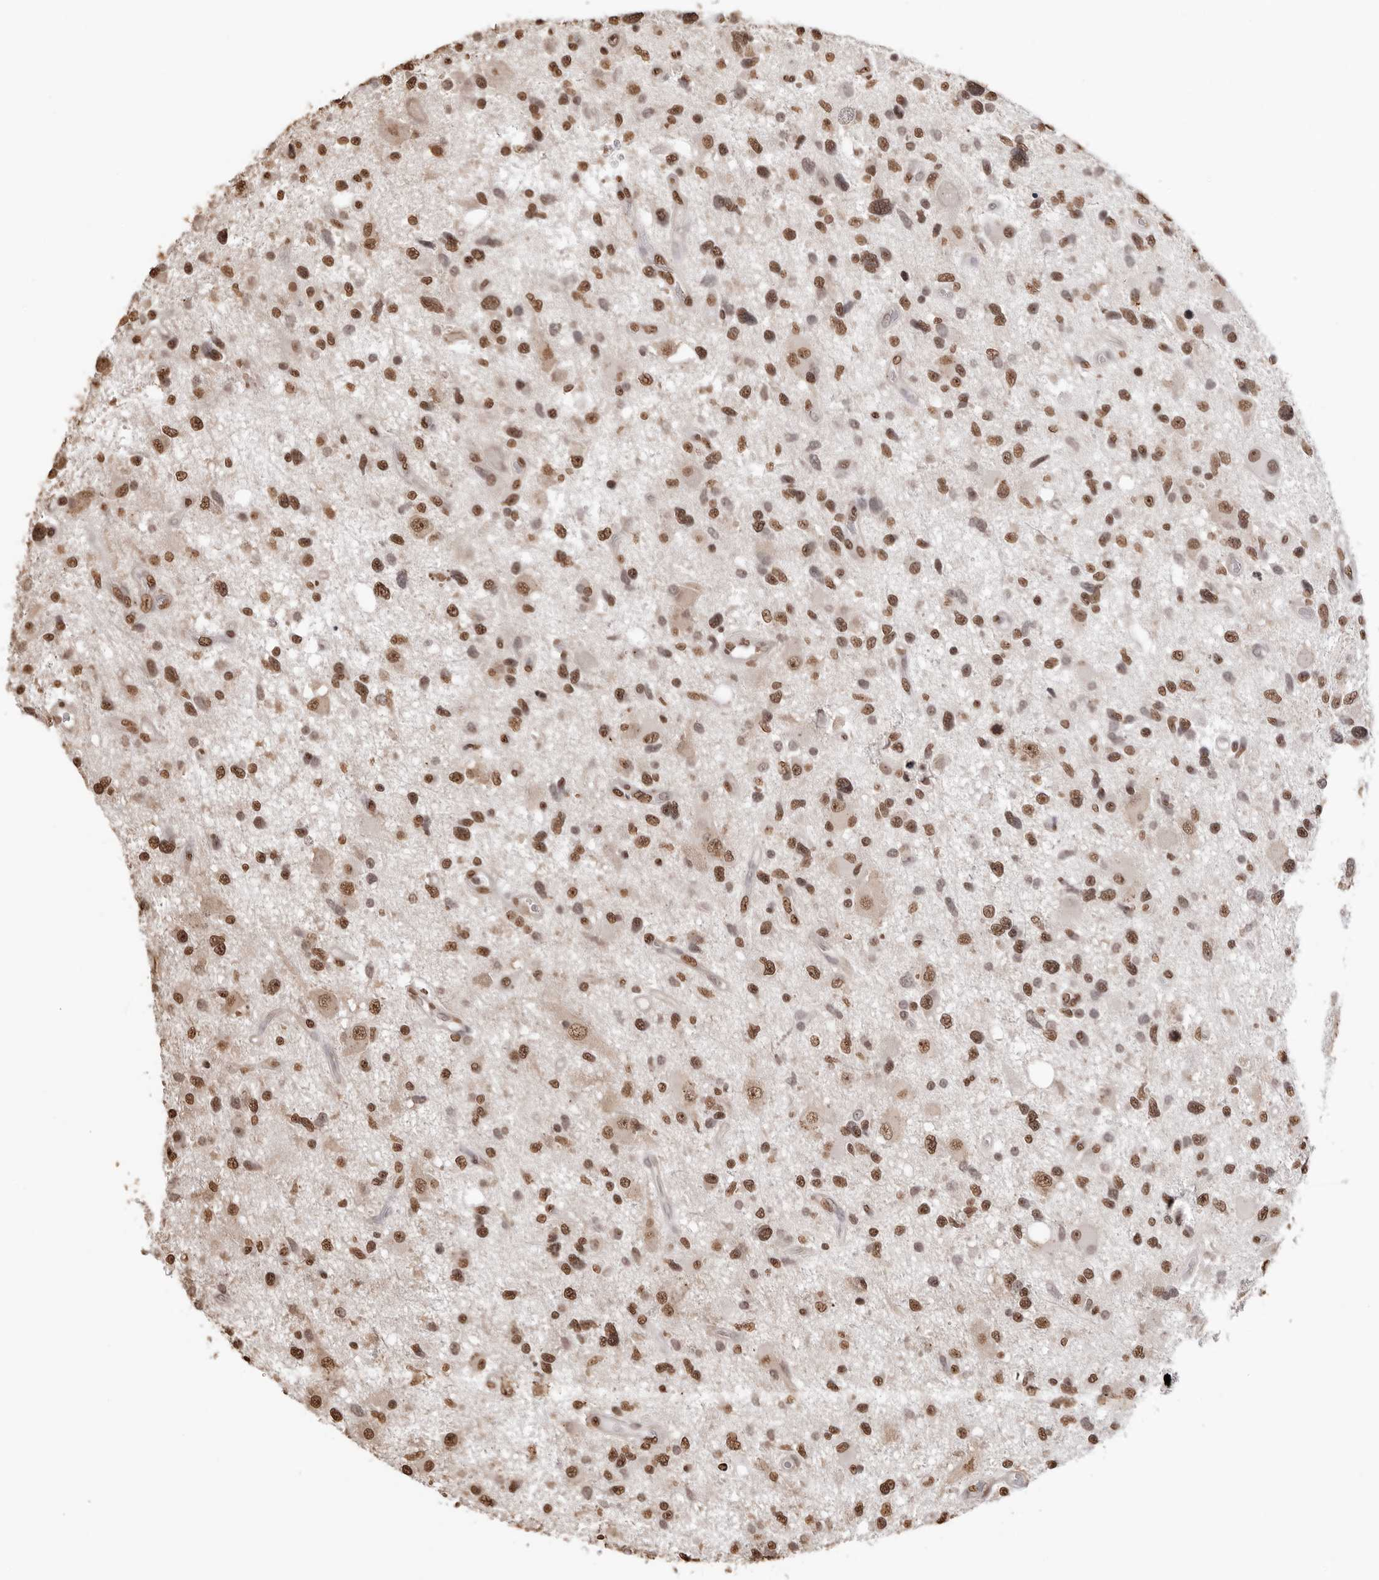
{"staining": {"intensity": "moderate", "quantity": ">75%", "location": "nuclear"}, "tissue": "glioma", "cell_type": "Tumor cells", "image_type": "cancer", "snomed": [{"axis": "morphology", "description": "Glioma, malignant, High grade"}, {"axis": "topography", "description": "Brain"}], "caption": "A photomicrograph showing moderate nuclear expression in approximately >75% of tumor cells in malignant glioma (high-grade), as visualized by brown immunohistochemical staining.", "gene": "OLIG3", "patient": {"sex": "male", "age": 33}}